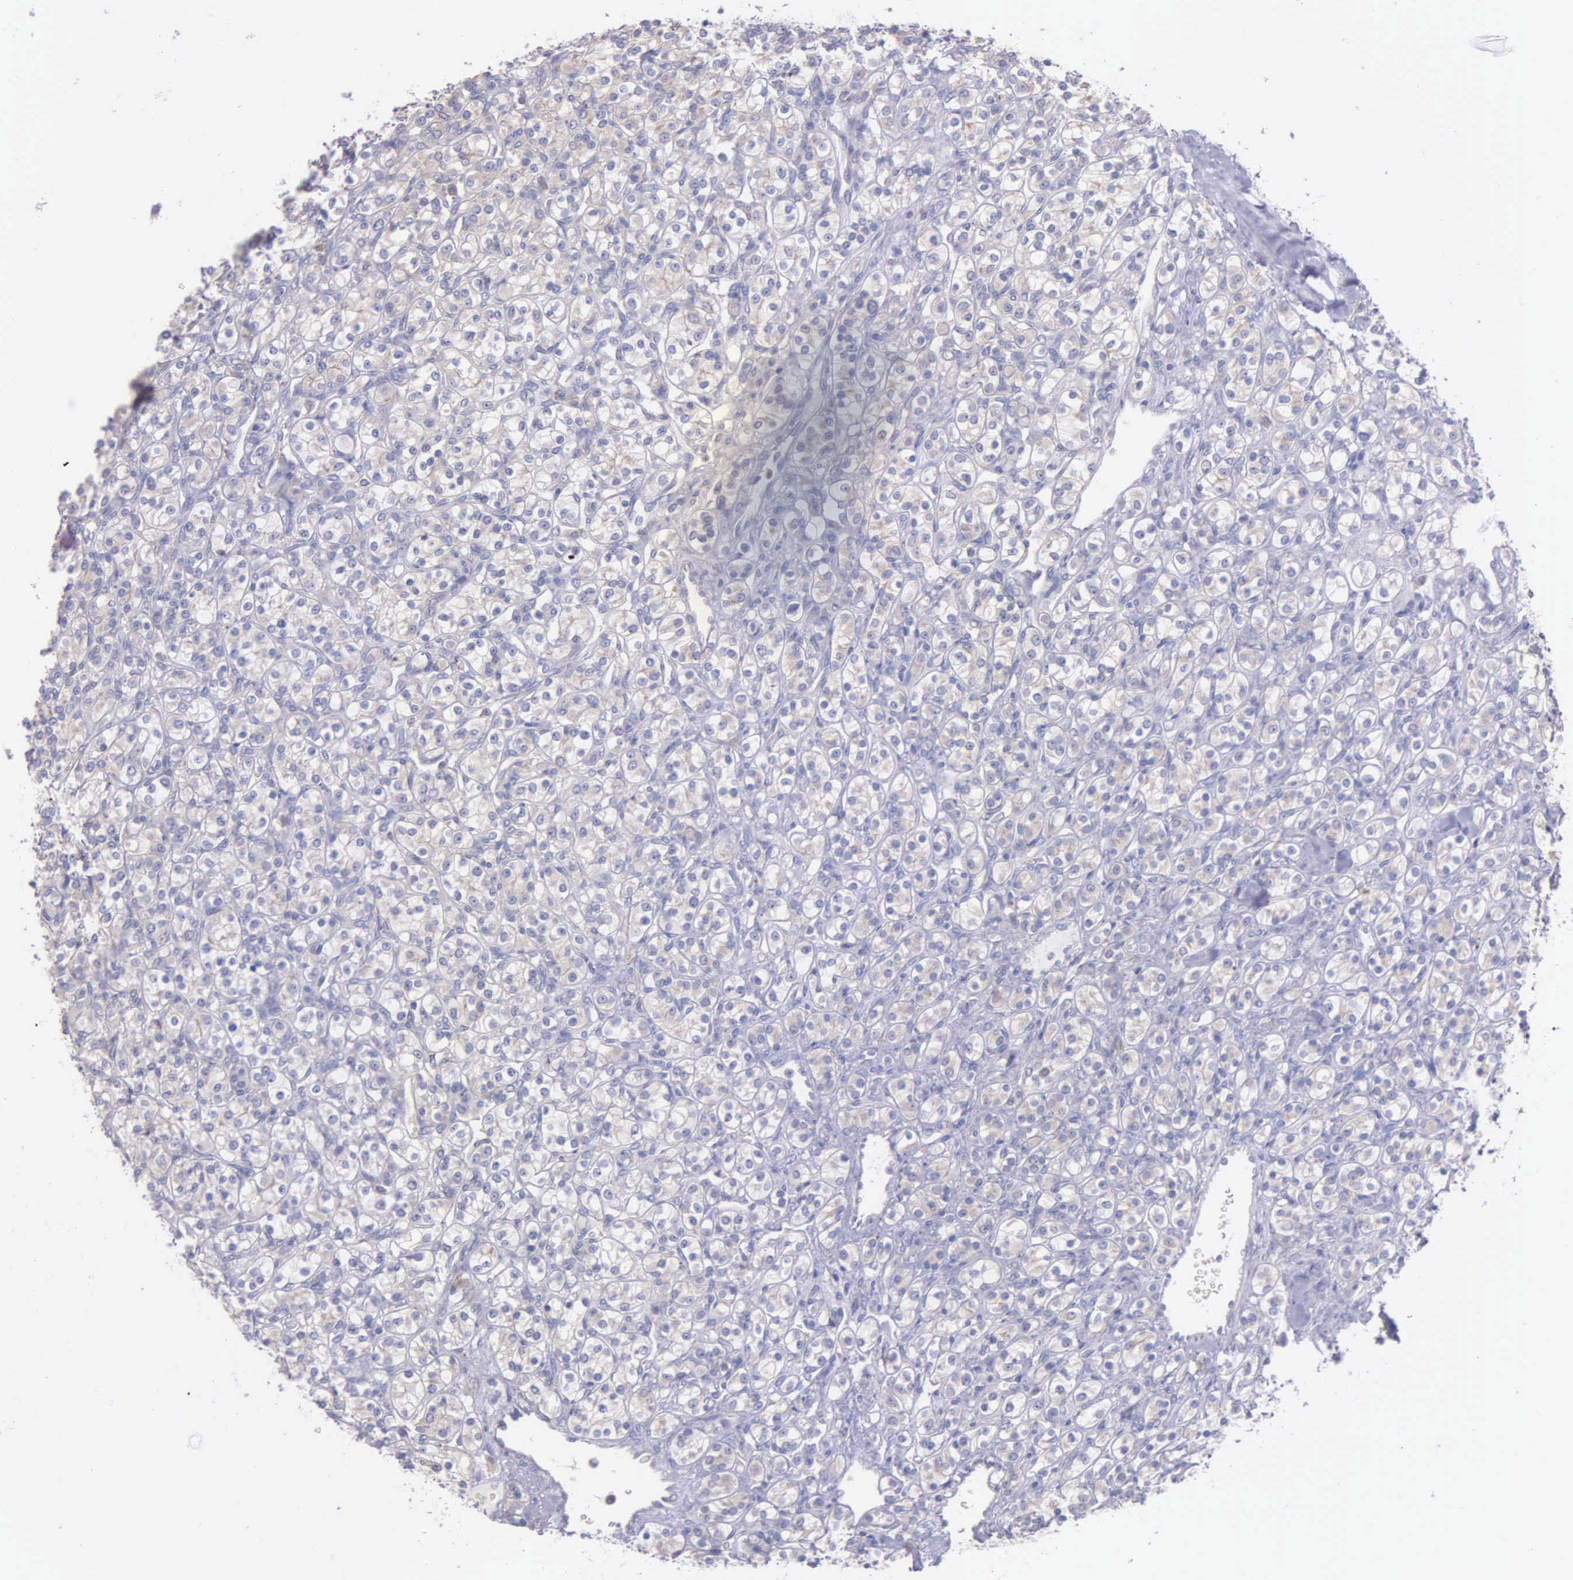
{"staining": {"intensity": "weak", "quantity": ">75%", "location": "cytoplasmic/membranous"}, "tissue": "renal cancer", "cell_type": "Tumor cells", "image_type": "cancer", "snomed": [{"axis": "morphology", "description": "Adenocarcinoma, NOS"}, {"axis": "topography", "description": "Kidney"}], "caption": "Immunohistochemical staining of human renal adenocarcinoma reveals weak cytoplasmic/membranous protein expression in approximately >75% of tumor cells.", "gene": "MIA2", "patient": {"sex": "male", "age": 77}}